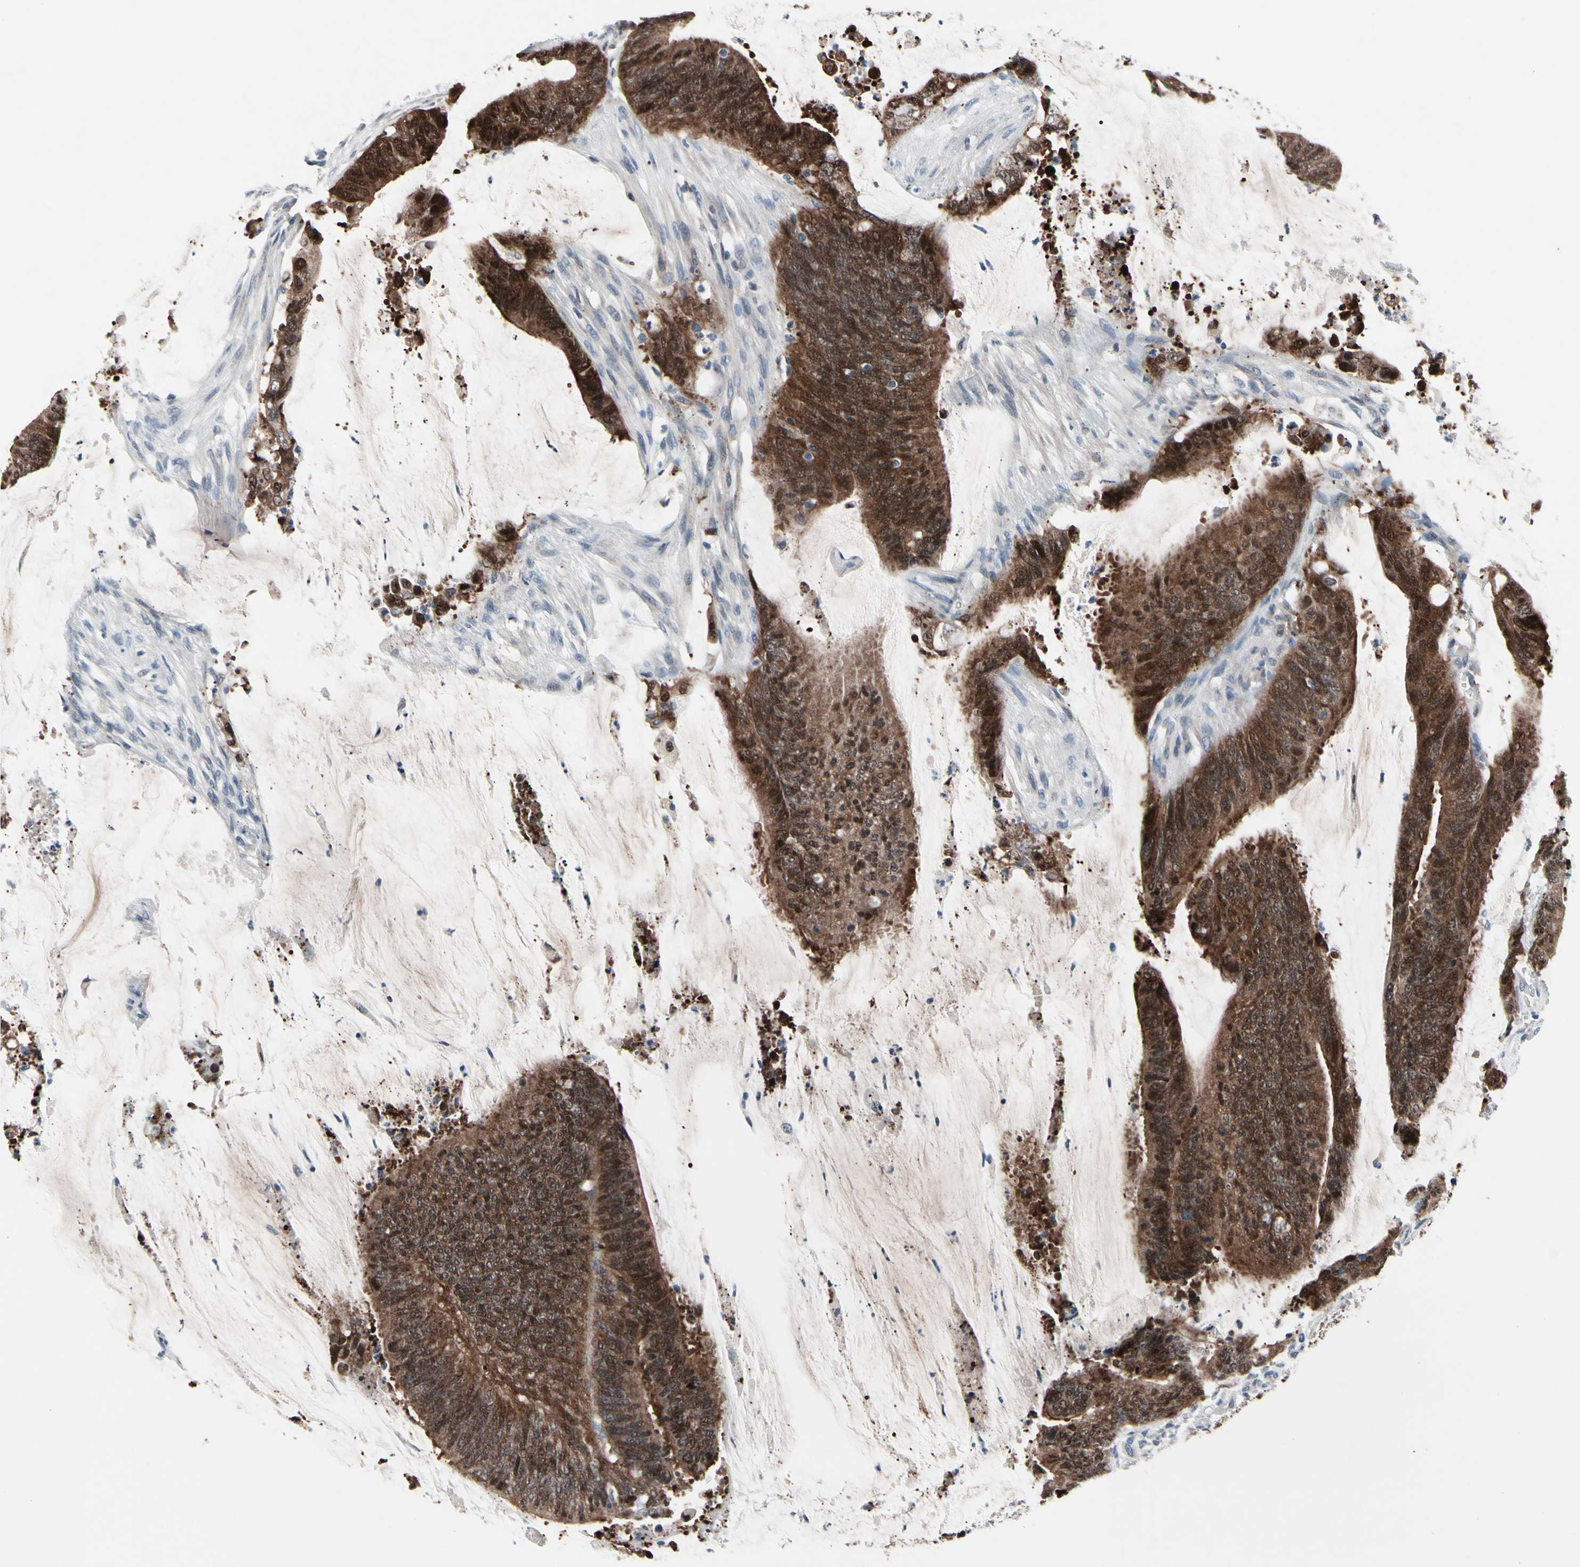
{"staining": {"intensity": "strong", "quantity": ">75%", "location": "cytoplasmic/membranous,nuclear"}, "tissue": "colorectal cancer", "cell_type": "Tumor cells", "image_type": "cancer", "snomed": [{"axis": "morphology", "description": "Adenocarcinoma, NOS"}, {"axis": "topography", "description": "Rectum"}], "caption": "High-magnification brightfield microscopy of colorectal adenocarcinoma stained with DAB (brown) and counterstained with hematoxylin (blue). tumor cells exhibit strong cytoplasmic/membranous and nuclear expression is appreciated in about>75% of cells.", "gene": "TXN", "patient": {"sex": "female", "age": 66}}